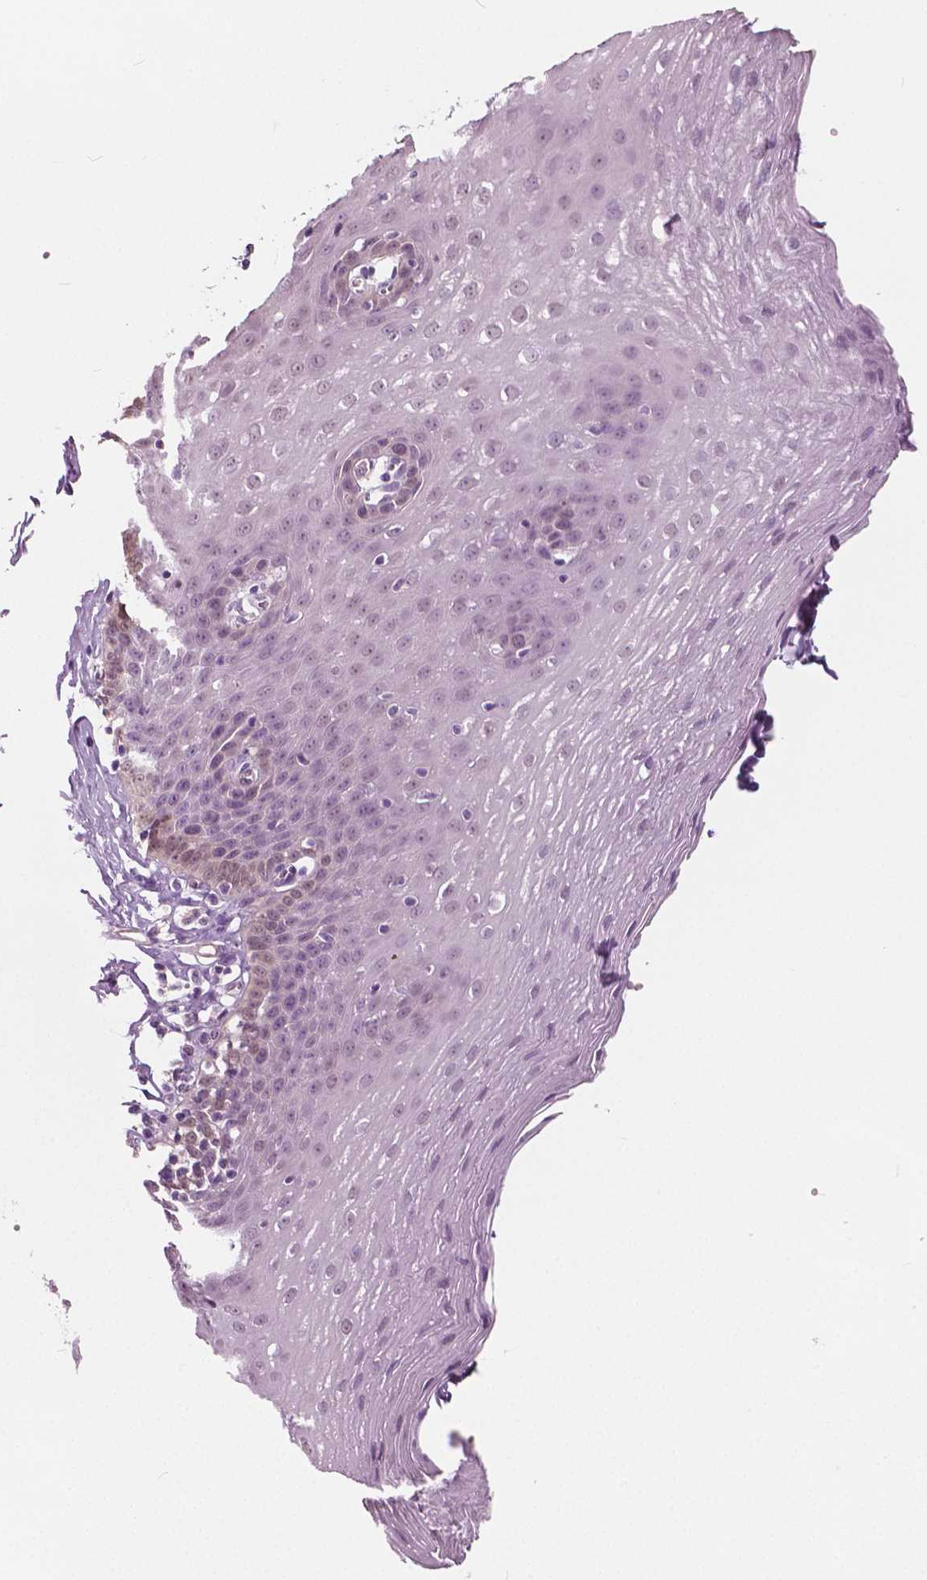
{"staining": {"intensity": "weak", "quantity": "<25%", "location": "nuclear"}, "tissue": "esophagus", "cell_type": "Squamous epithelial cells", "image_type": "normal", "snomed": [{"axis": "morphology", "description": "Normal tissue, NOS"}, {"axis": "topography", "description": "Esophagus"}], "caption": "This is an IHC micrograph of normal esophagus. There is no staining in squamous epithelial cells.", "gene": "TKFC", "patient": {"sex": "female", "age": 81}}